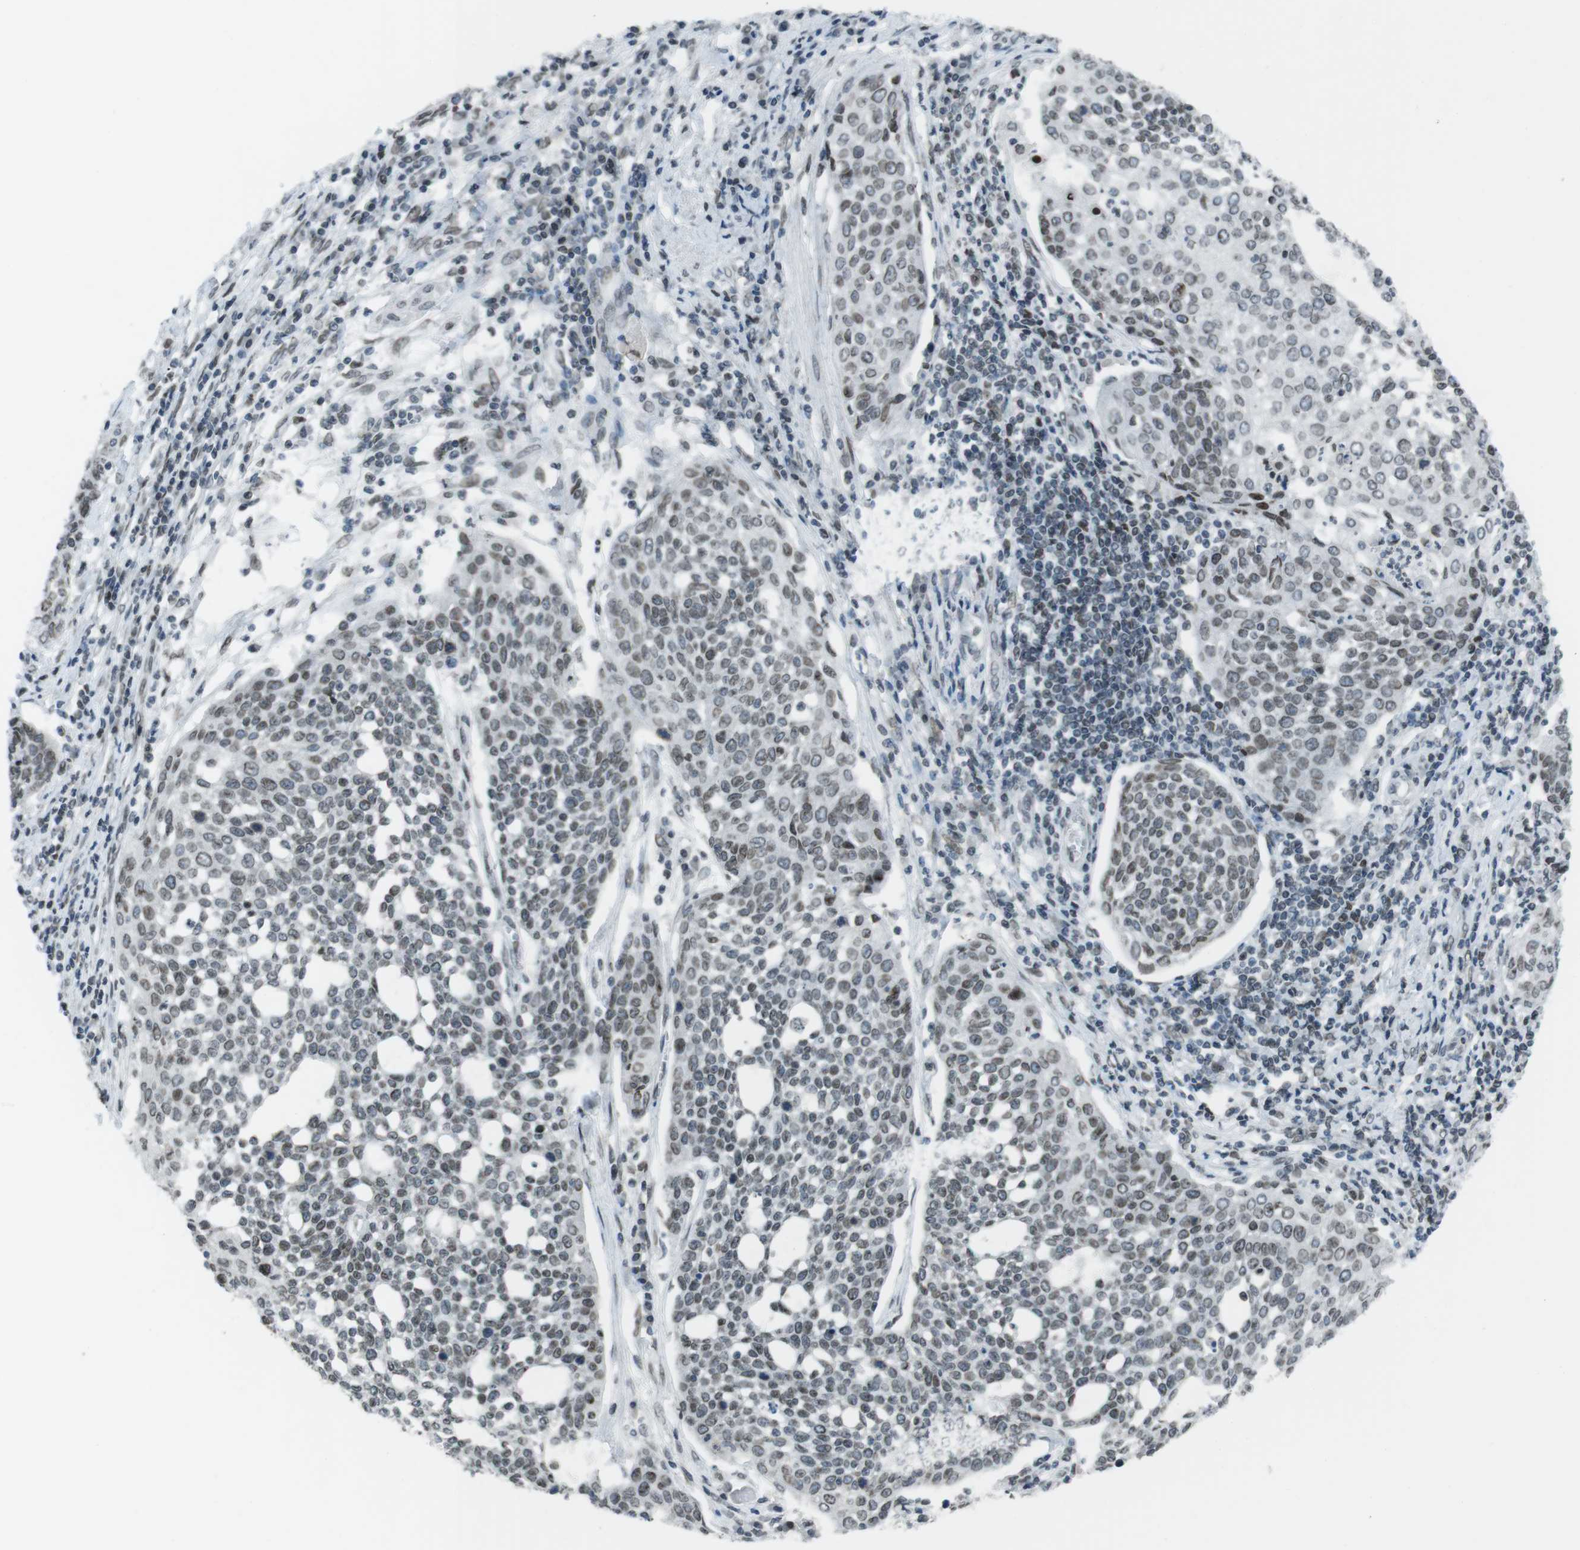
{"staining": {"intensity": "weak", "quantity": "25%-75%", "location": "nuclear"}, "tissue": "cervical cancer", "cell_type": "Tumor cells", "image_type": "cancer", "snomed": [{"axis": "morphology", "description": "Squamous cell carcinoma, NOS"}, {"axis": "topography", "description": "Cervix"}], "caption": "Cervical cancer (squamous cell carcinoma) was stained to show a protein in brown. There is low levels of weak nuclear staining in approximately 25%-75% of tumor cells.", "gene": "MAD1L1", "patient": {"sex": "female", "age": 34}}